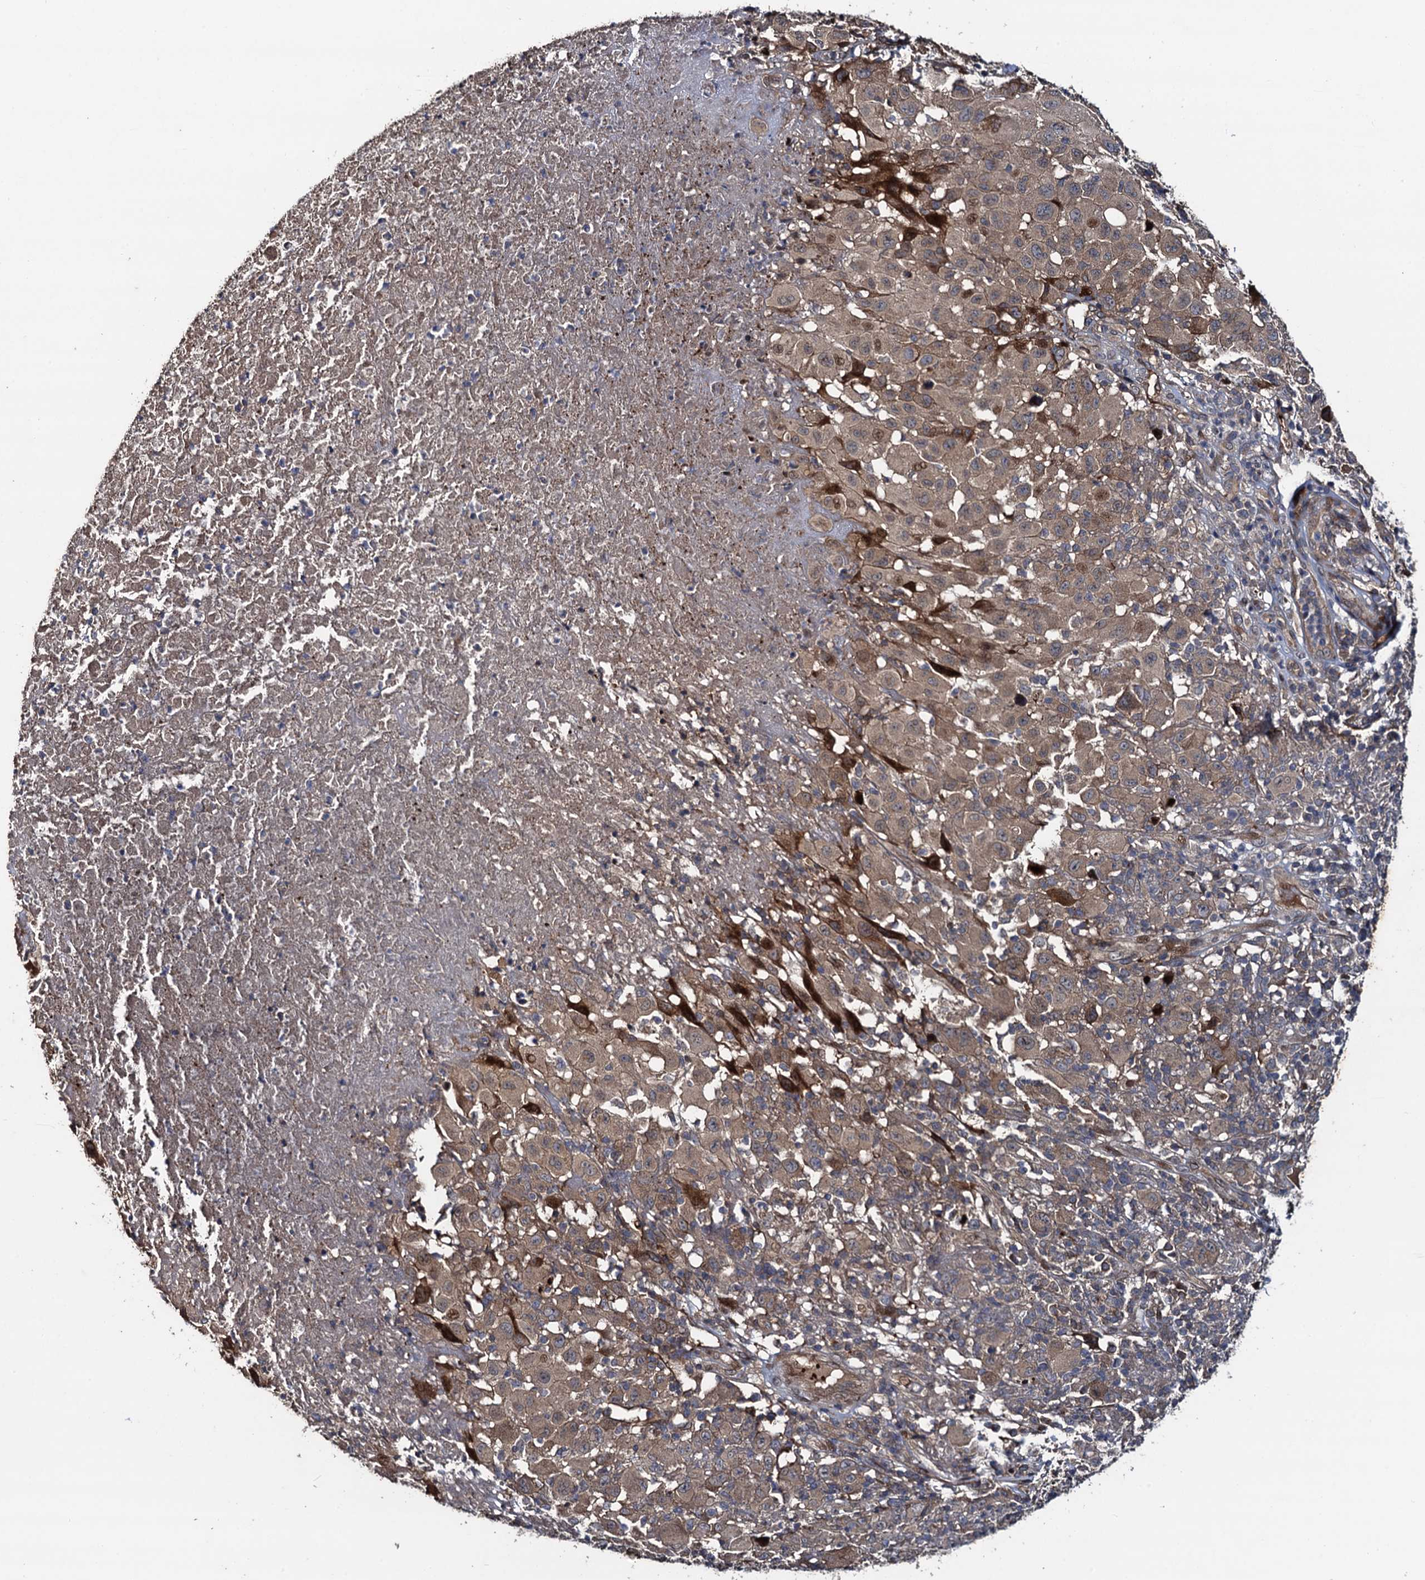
{"staining": {"intensity": "weak", "quantity": ">75%", "location": "cytoplasmic/membranous"}, "tissue": "melanoma", "cell_type": "Tumor cells", "image_type": "cancer", "snomed": [{"axis": "morphology", "description": "Malignant melanoma, NOS"}, {"axis": "topography", "description": "Skin"}], "caption": "Malignant melanoma stained with a protein marker reveals weak staining in tumor cells.", "gene": "RHOBTB1", "patient": {"sex": "male", "age": 73}}